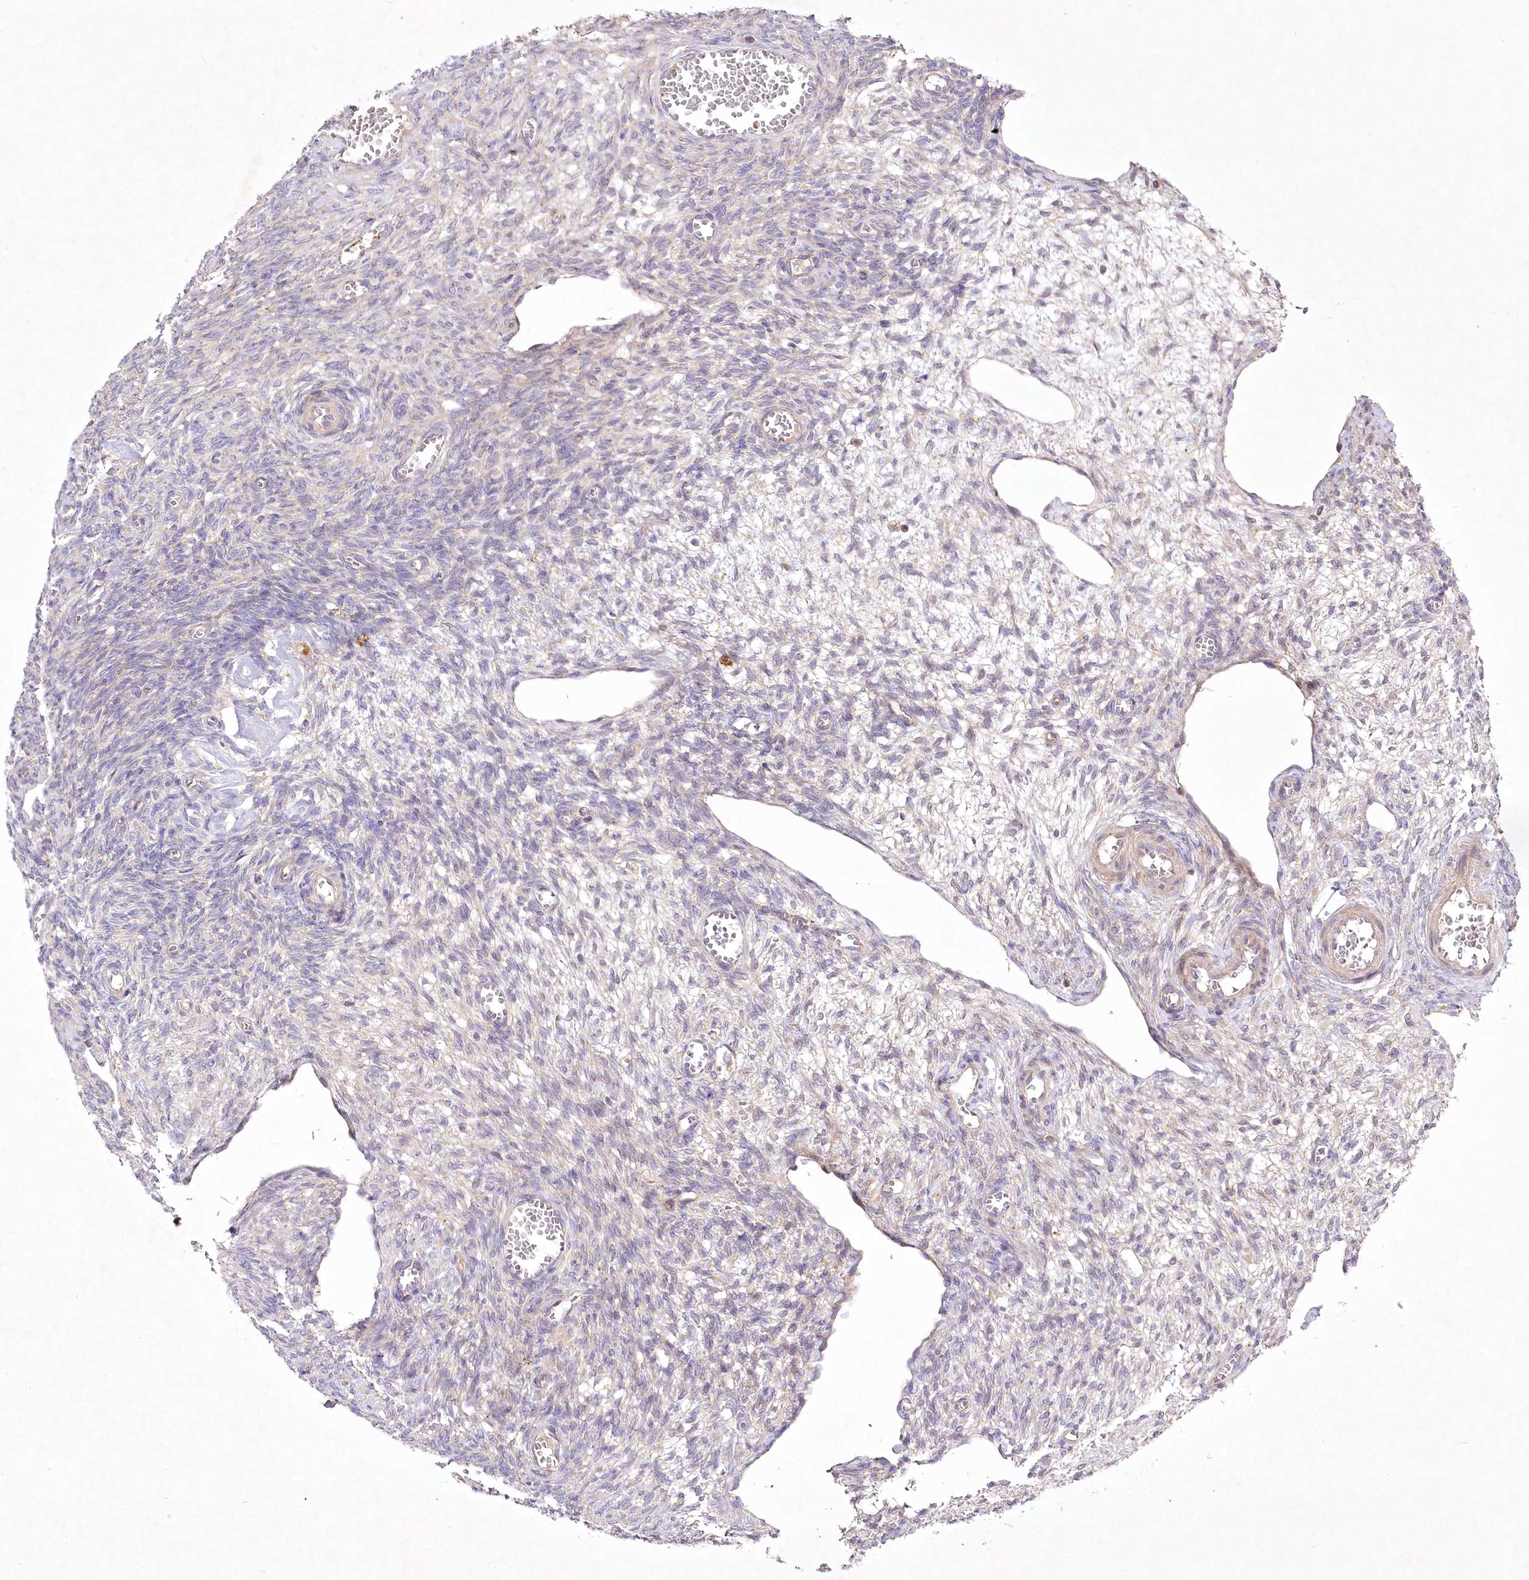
{"staining": {"intensity": "negative", "quantity": "none", "location": "none"}, "tissue": "ovary", "cell_type": "Ovarian stroma cells", "image_type": "normal", "snomed": [{"axis": "morphology", "description": "Normal tissue, NOS"}, {"axis": "topography", "description": "Ovary"}], "caption": "Immunohistochemistry (IHC) histopathology image of unremarkable ovary stained for a protein (brown), which reveals no staining in ovarian stroma cells. (DAB (3,3'-diaminobenzidine) immunohistochemistry with hematoxylin counter stain).", "gene": "PYROXD1", "patient": {"sex": "female", "age": 27}}